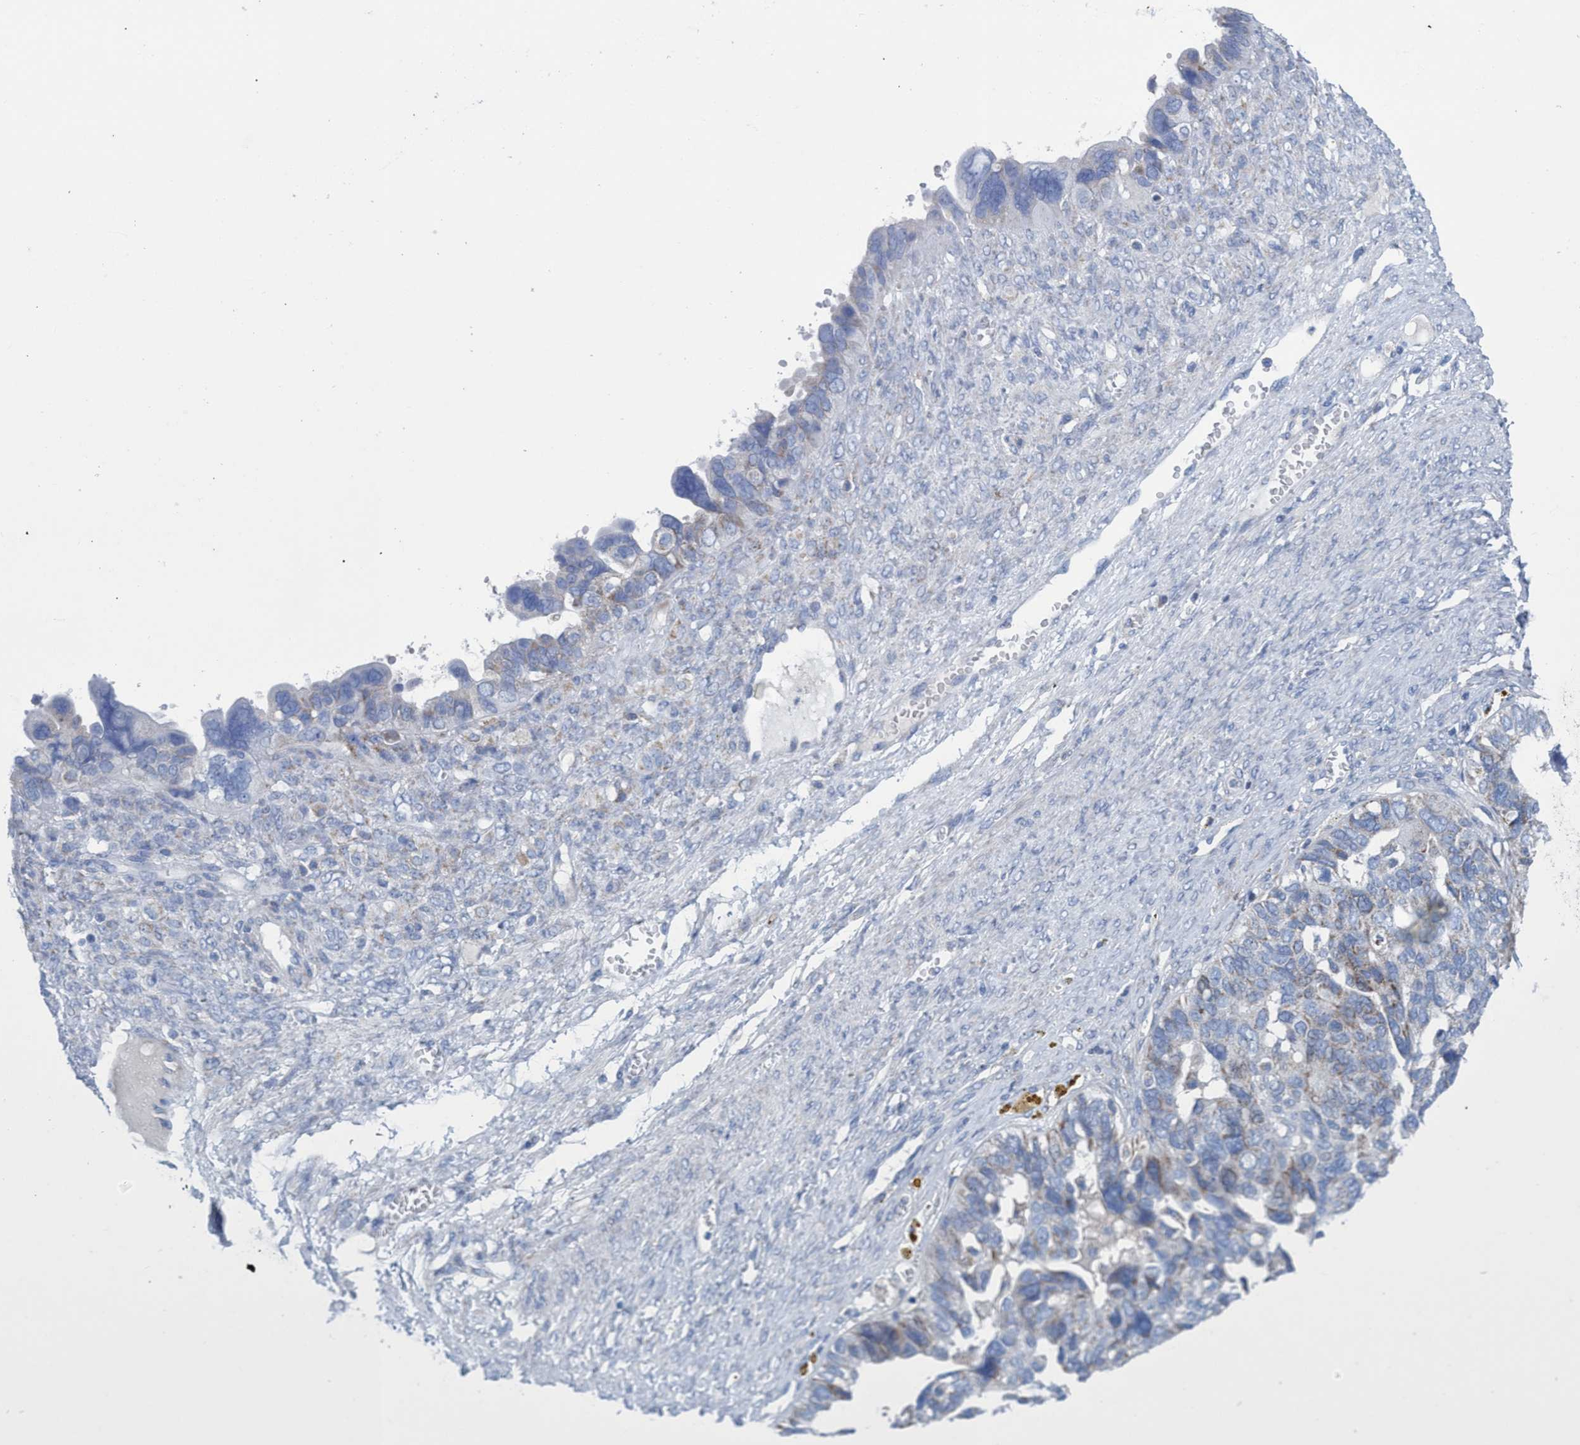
{"staining": {"intensity": "weak", "quantity": "<25%", "location": "cytoplasmic/membranous"}, "tissue": "ovarian cancer", "cell_type": "Tumor cells", "image_type": "cancer", "snomed": [{"axis": "morphology", "description": "Cystadenocarcinoma, serous, NOS"}, {"axis": "topography", "description": "Ovary"}], "caption": "Tumor cells show no significant positivity in ovarian cancer (serous cystadenocarcinoma). The staining was performed using DAB to visualize the protein expression in brown, while the nuclei were stained in blue with hematoxylin (Magnification: 20x).", "gene": "GGA3", "patient": {"sex": "female", "age": 79}}